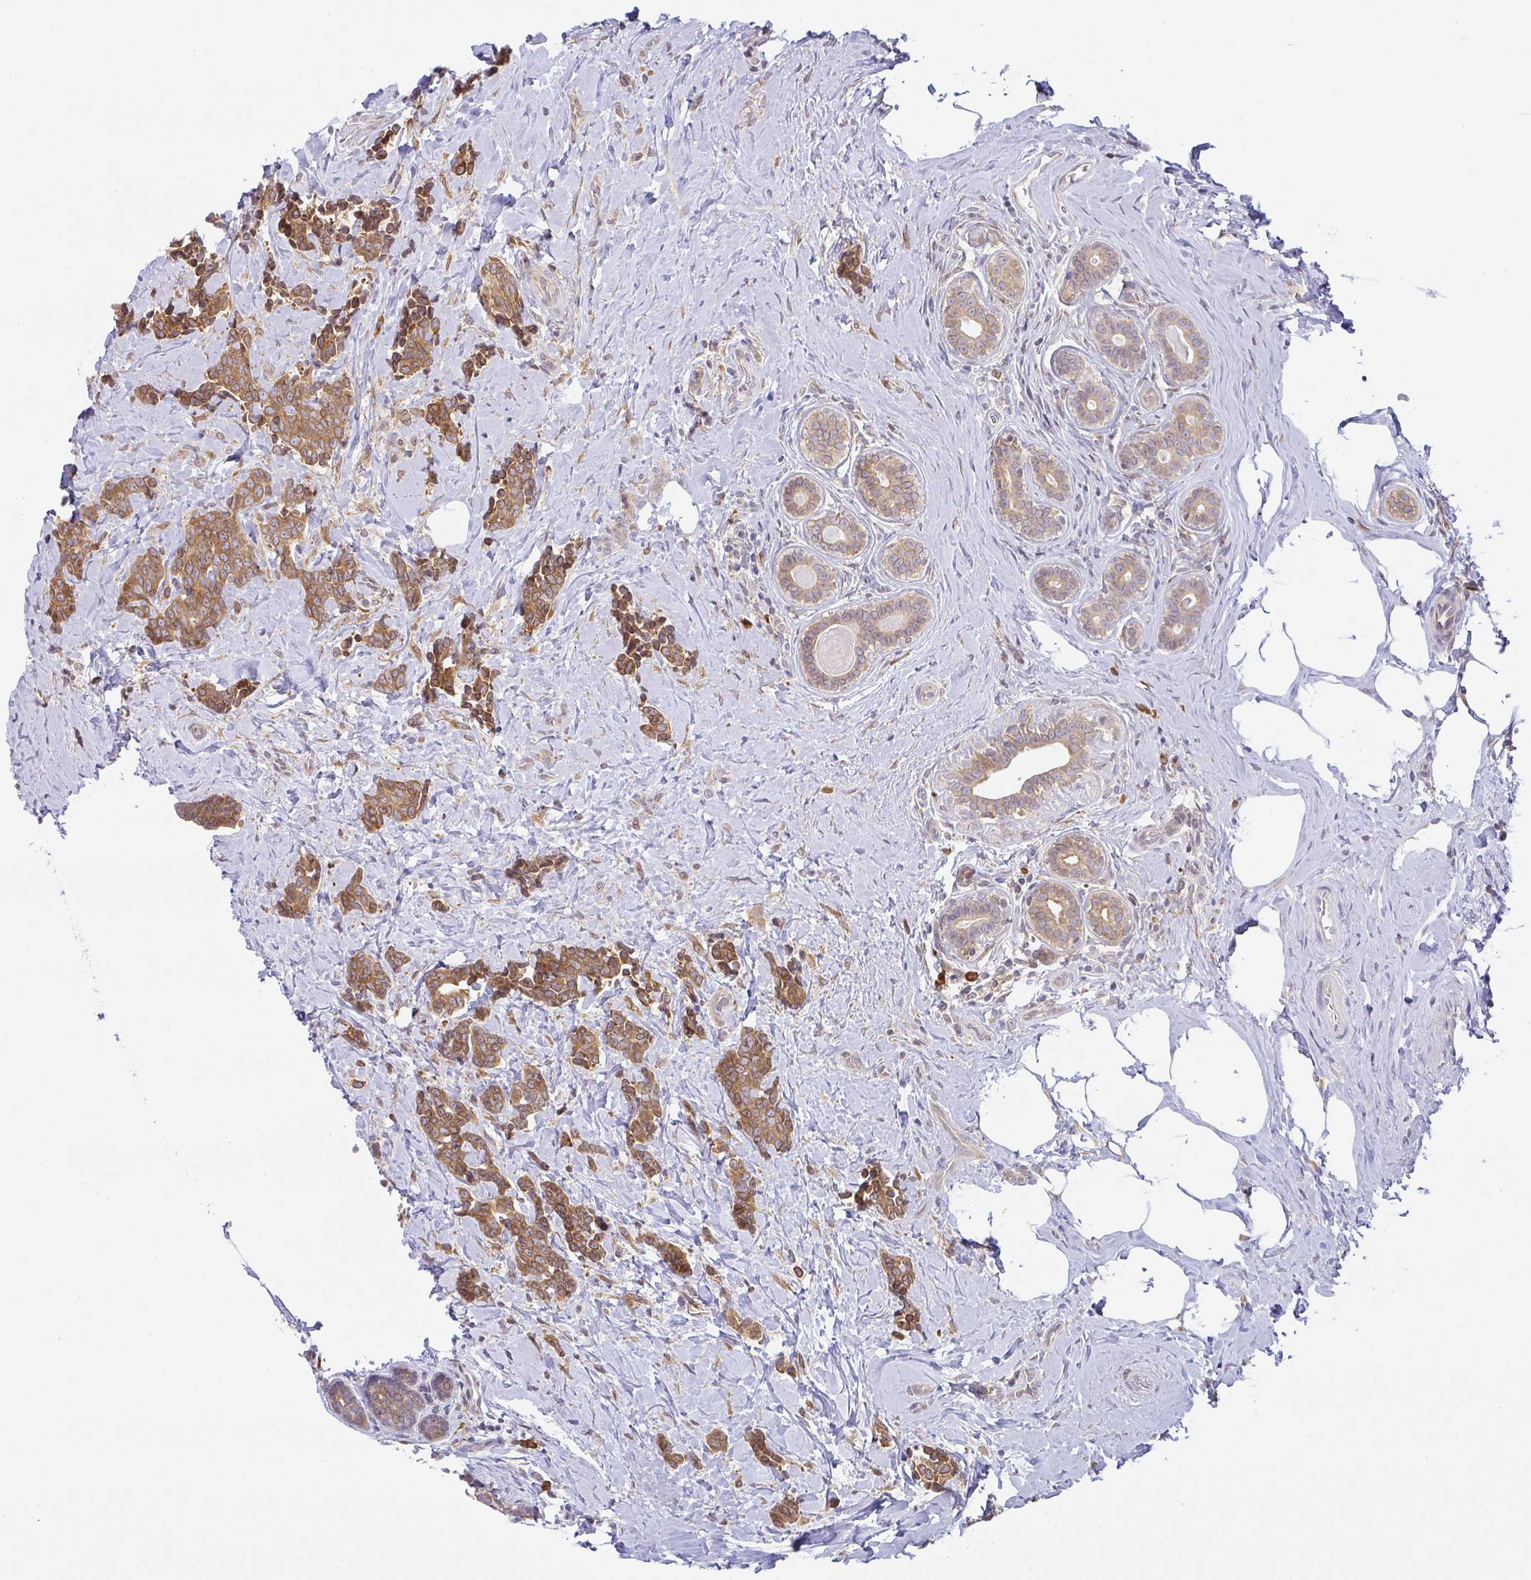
{"staining": {"intensity": "moderate", "quantity": ">75%", "location": "cytoplasmic/membranous"}, "tissue": "breast cancer", "cell_type": "Tumor cells", "image_type": "cancer", "snomed": [{"axis": "morphology", "description": "Duct carcinoma"}, {"axis": "topography", "description": "Breast"}], "caption": "Breast cancer (intraductal carcinoma) tissue demonstrates moderate cytoplasmic/membranous positivity in approximately >75% of tumor cells The staining was performed using DAB (3,3'-diaminobenzidine) to visualize the protein expression in brown, while the nuclei were stained in blue with hematoxylin (Magnification: 20x).", "gene": "DERL2", "patient": {"sex": "female", "age": 71}}